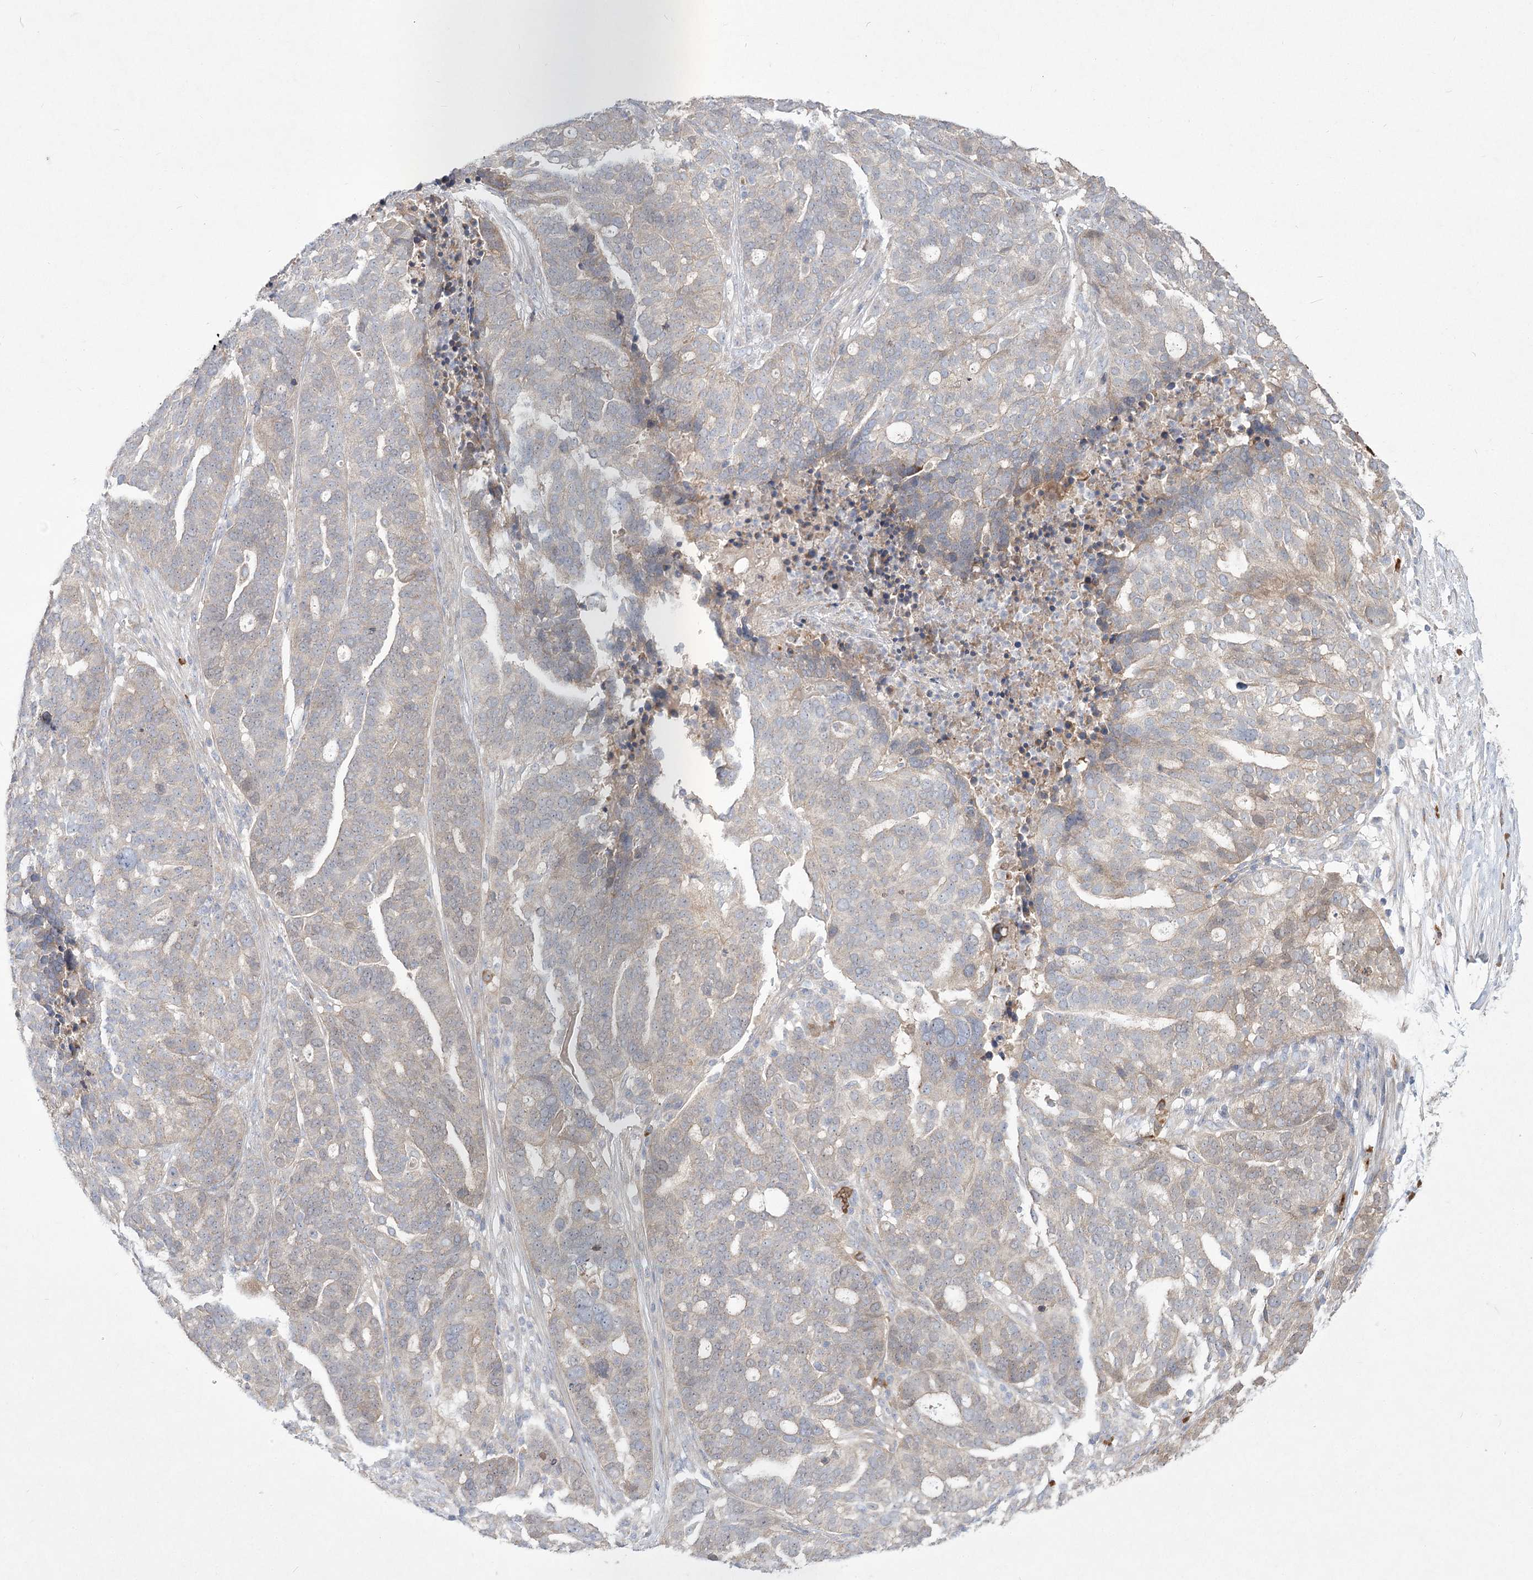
{"staining": {"intensity": "weak", "quantity": "<25%", "location": "cytoplasmic/membranous"}, "tissue": "ovarian cancer", "cell_type": "Tumor cells", "image_type": "cancer", "snomed": [{"axis": "morphology", "description": "Cystadenocarcinoma, serous, NOS"}, {"axis": "topography", "description": "Ovary"}], "caption": "DAB (3,3'-diaminobenzidine) immunohistochemical staining of ovarian cancer exhibits no significant positivity in tumor cells. (Immunohistochemistry (ihc), brightfield microscopy, high magnification).", "gene": "CAMTA1", "patient": {"sex": "female", "age": 59}}